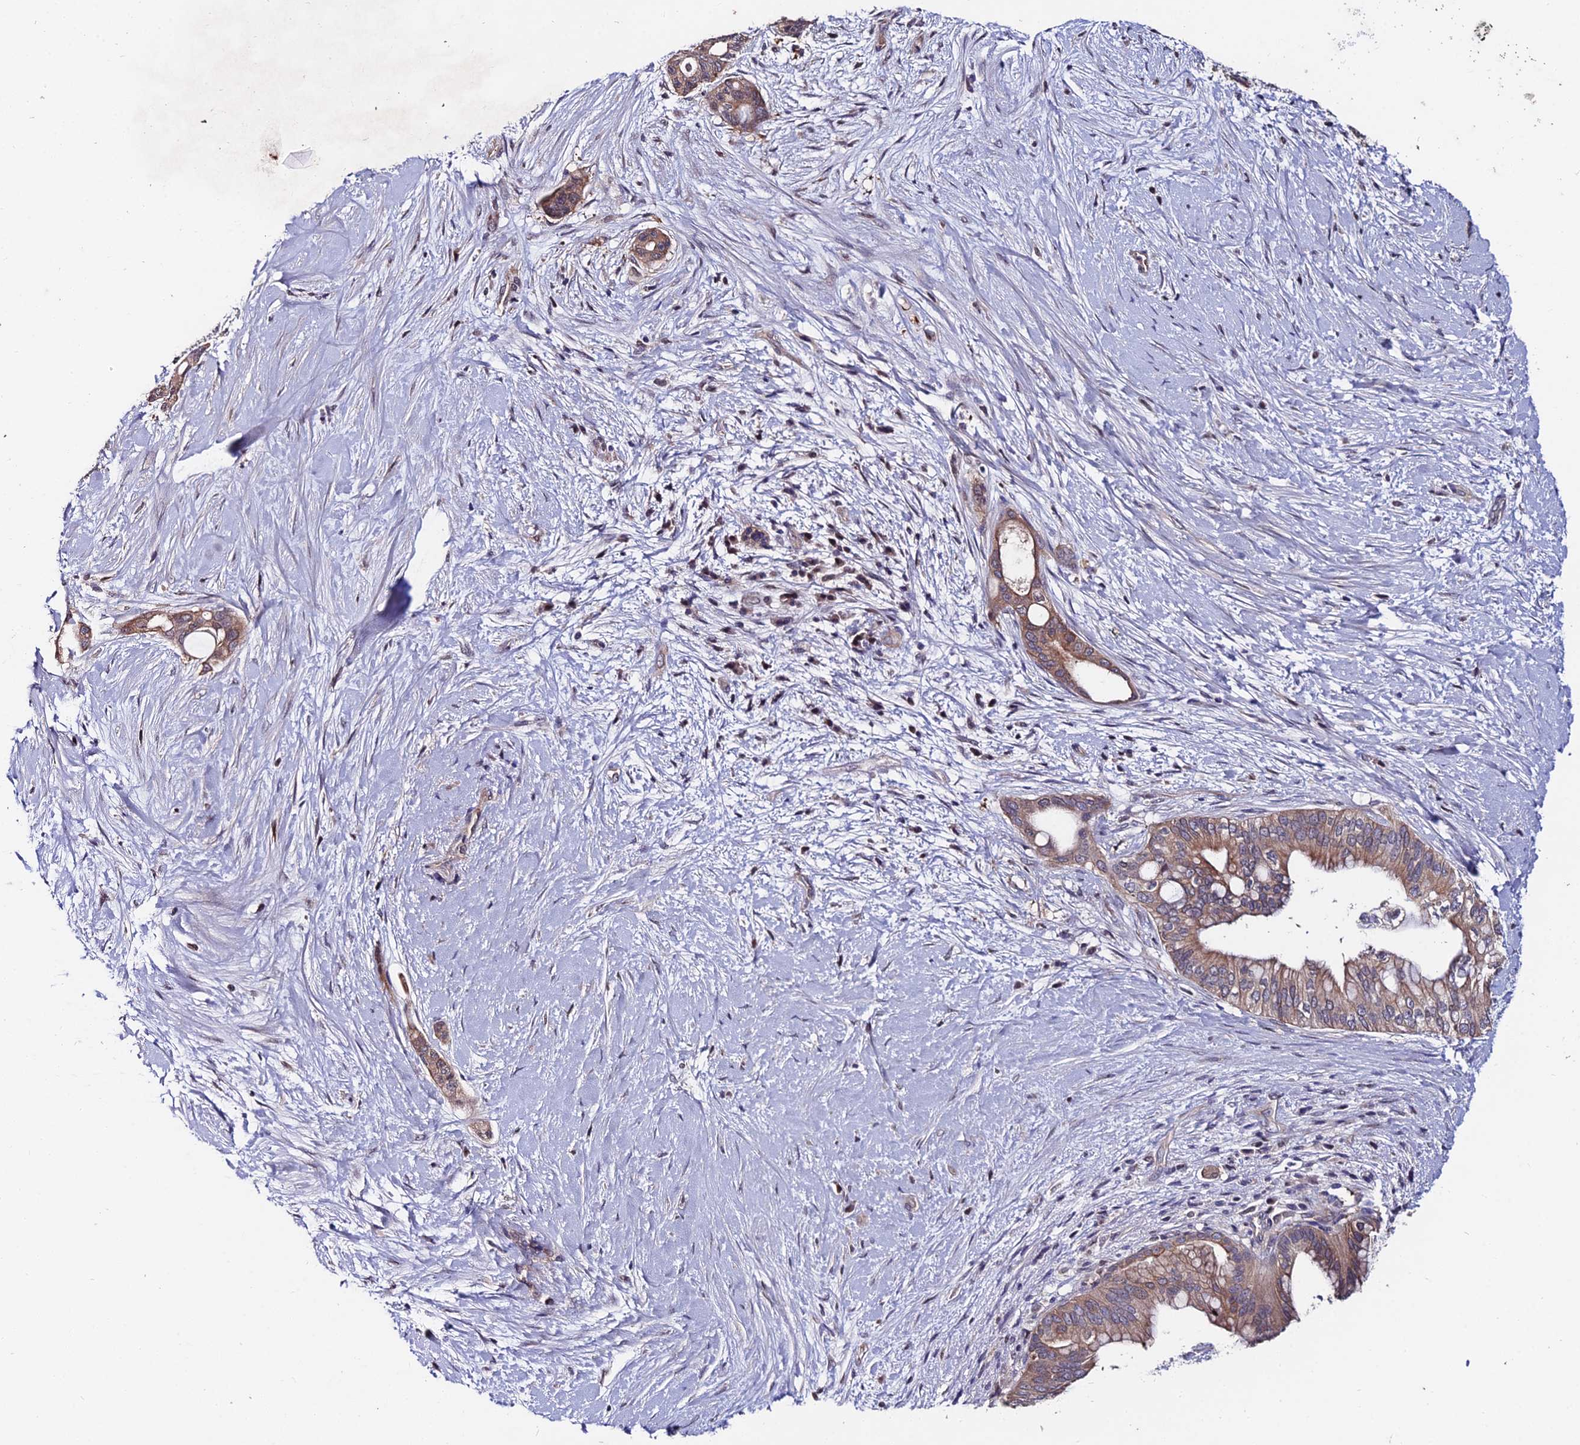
{"staining": {"intensity": "moderate", "quantity": ">75%", "location": "cytoplasmic/membranous"}, "tissue": "pancreatic cancer", "cell_type": "Tumor cells", "image_type": "cancer", "snomed": [{"axis": "morphology", "description": "Adenocarcinoma, NOS"}, {"axis": "topography", "description": "Pancreas"}], "caption": "Protein expression by immunohistochemistry (IHC) exhibits moderate cytoplasmic/membranous positivity in about >75% of tumor cells in adenocarcinoma (pancreatic).", "gene": "INPP4A", "patient": {"sex": "male", "age": 46}}